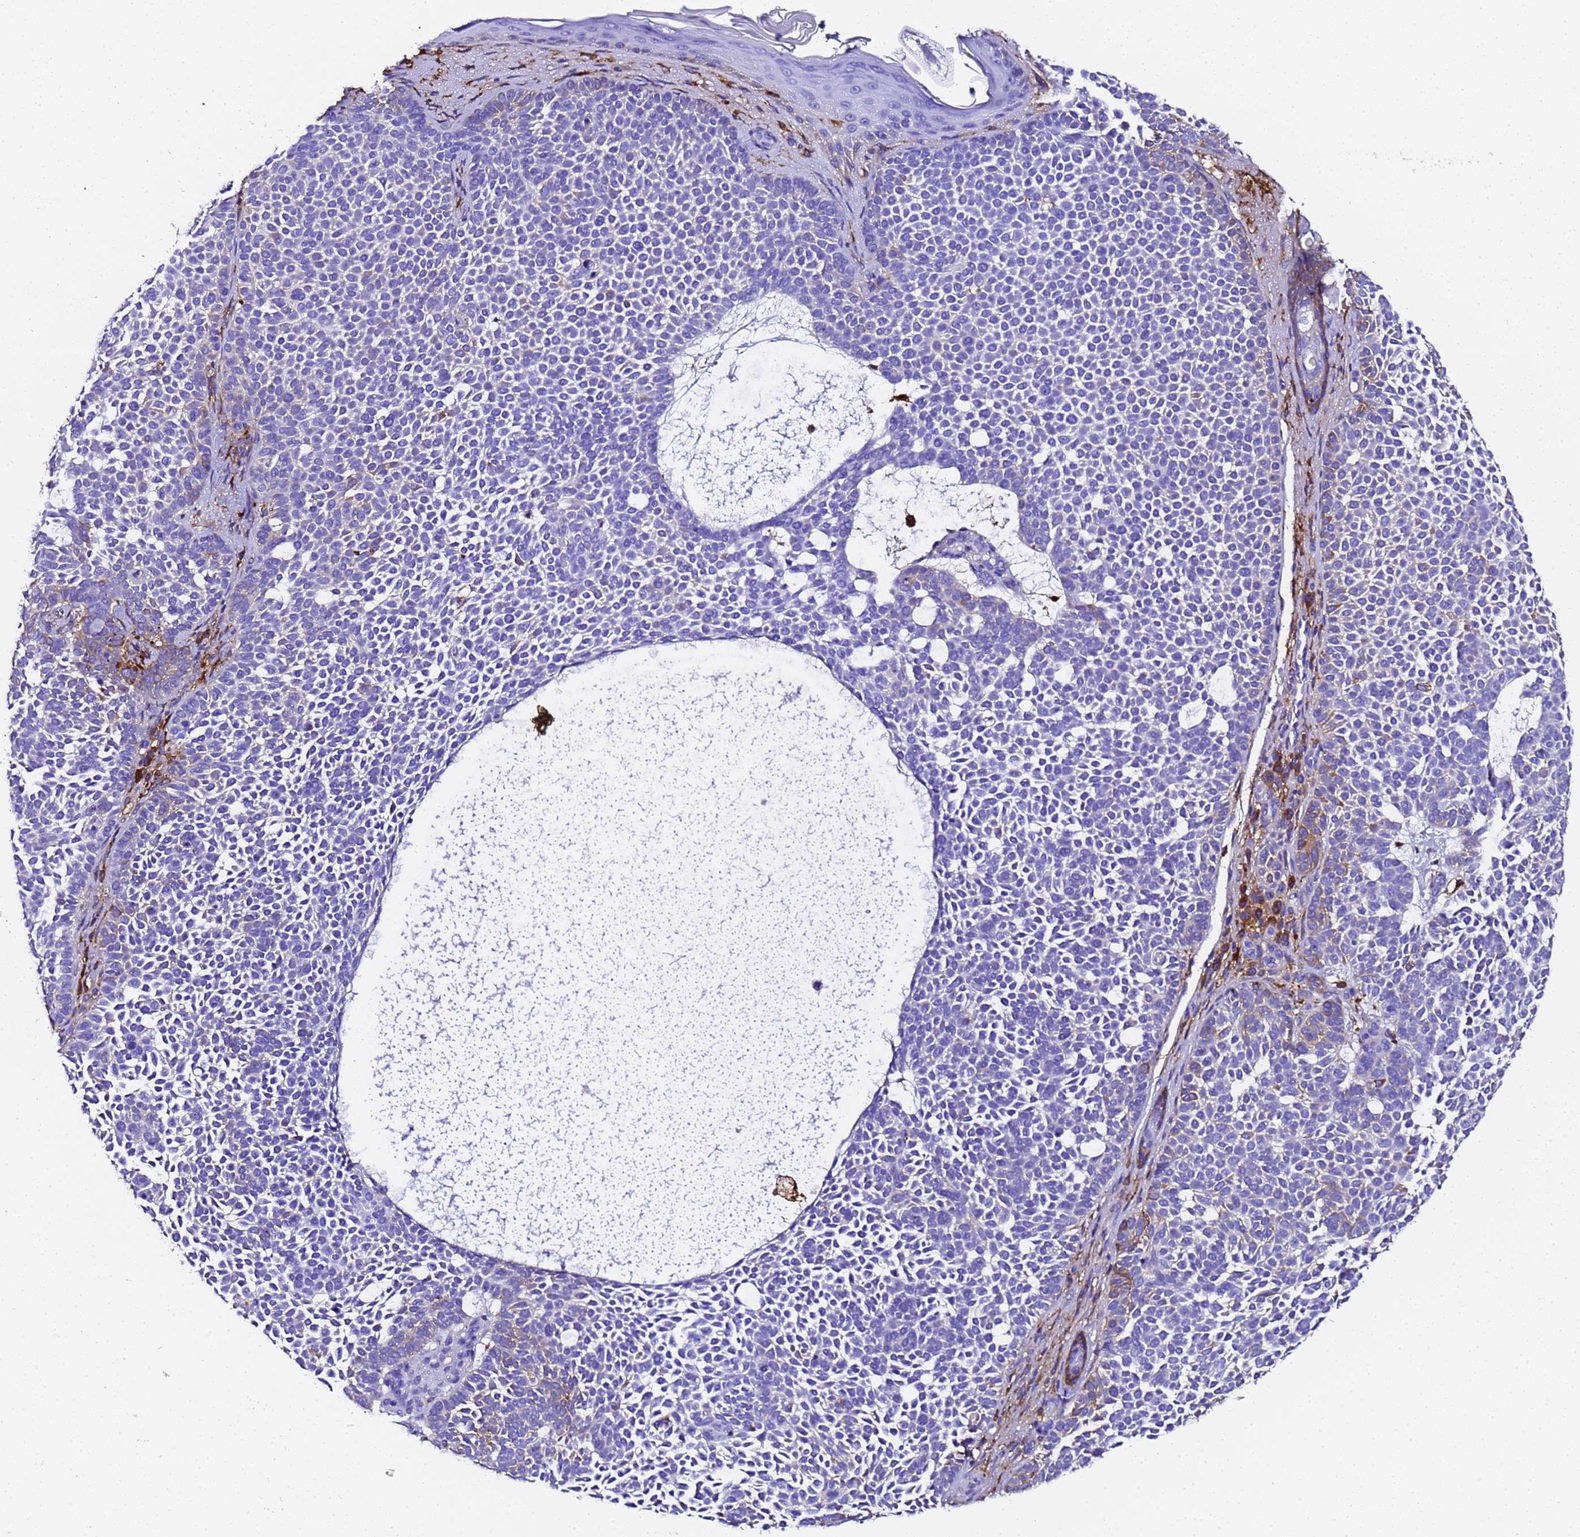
{"staining": {"intensity": "moderate", "quantity": "<25%", "location": "cytoplasmic/membranous"}, "tissue": "skin cancer", "cell_type": "Tumor cells", "image_type": "cancer", "snomed": [{"axis": "morphology", "description": "Basal cell carcinoma"}, {"axis": "topography", "description": "Skin"}], "caption": "Protein expression analysis of human skin cancer reveals moderate cytoplasmic/membranous expression in approximately <25% of tumor cells.", "gene": "FTL", "patient": {"sex": "female", "age": 77}}